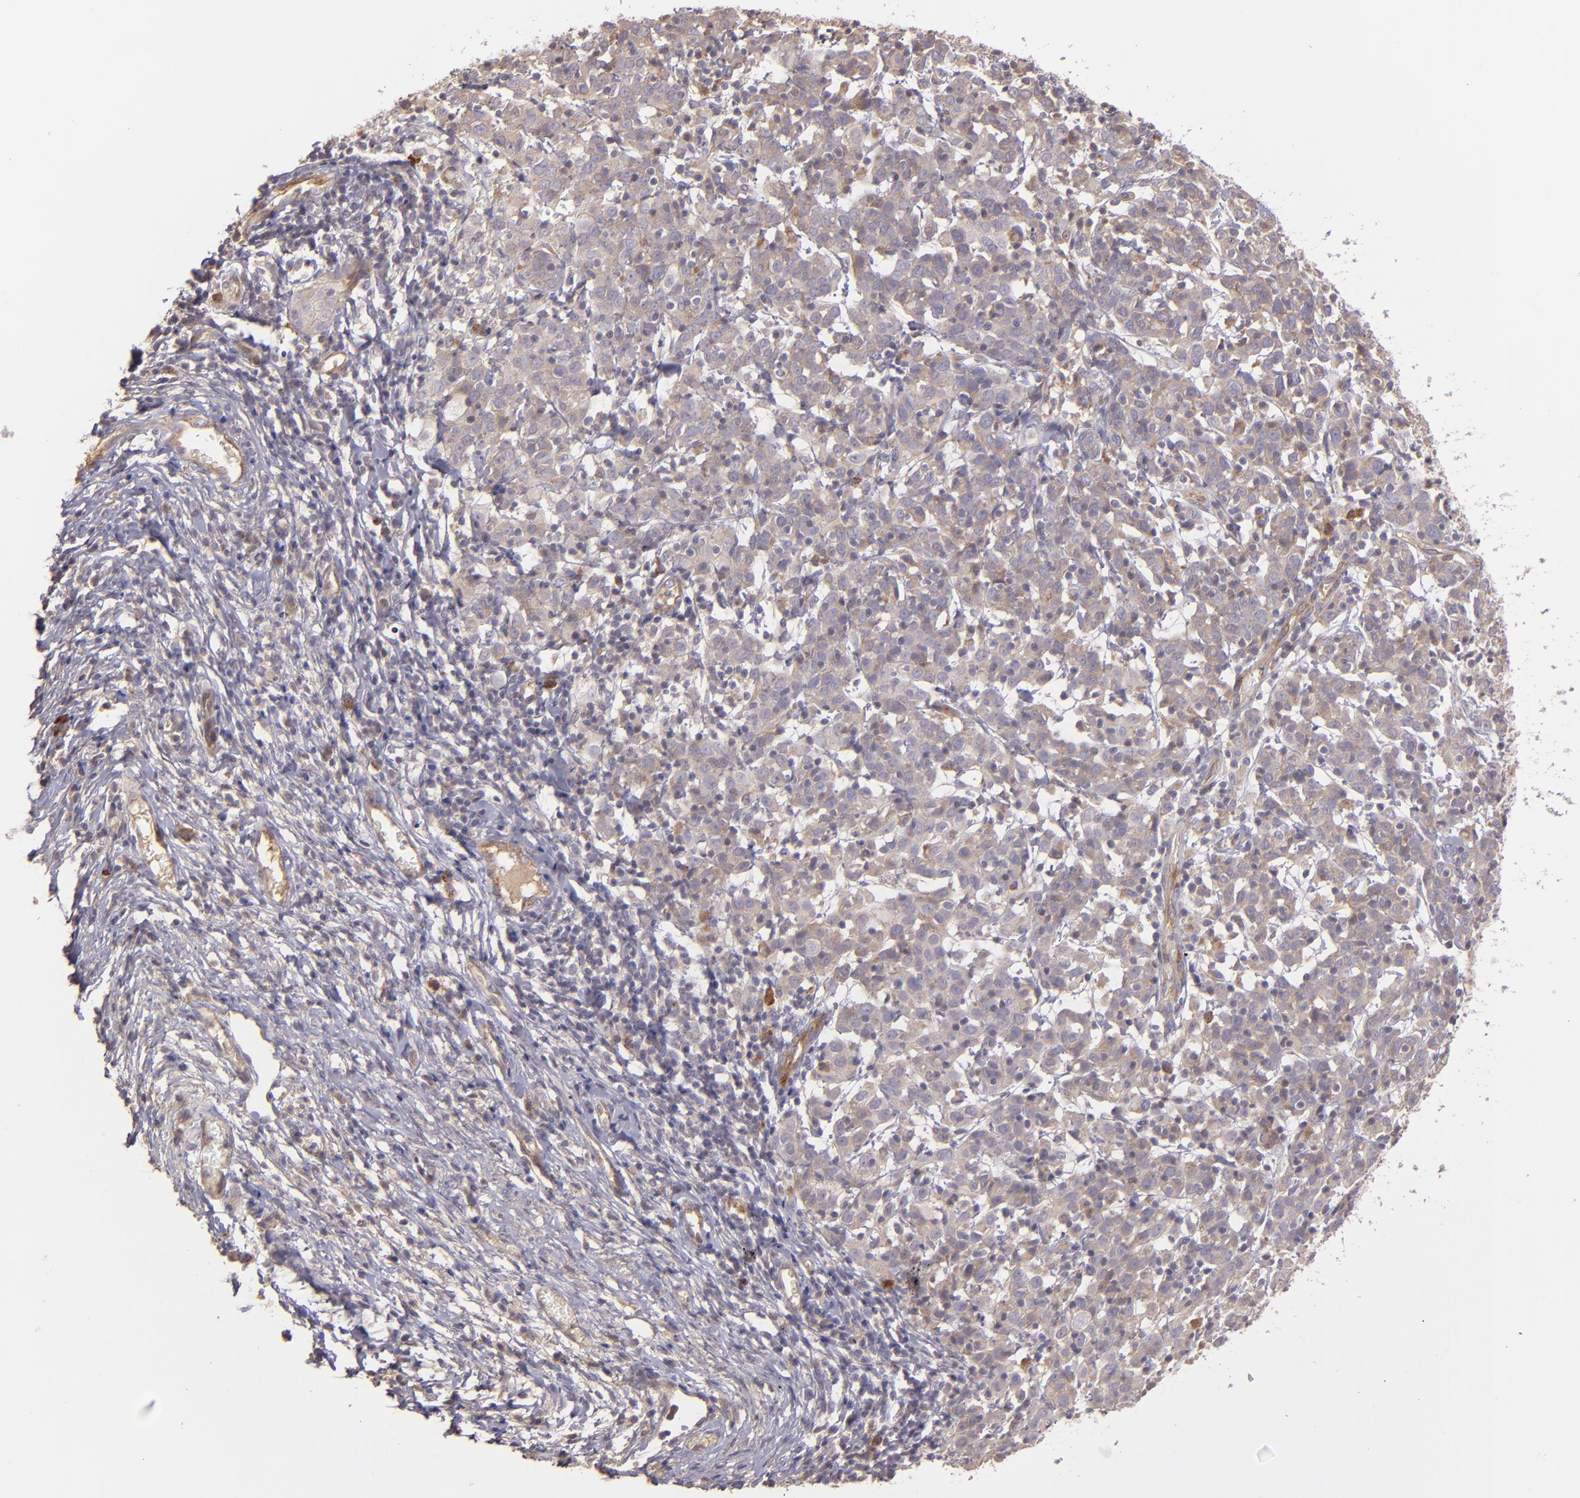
{"staining": {"intensity": "moderate", "quantity": ">75%", "location": "cytoplasmic/membranous"}, "tissue": "cervical cancer", "cell_type": "Tumor cells", "image_type": "cancer", "snomed": [{"axis": "morphology", "description": "Normal tissue, NOS"}, {"axis": "morphology", "description": "Squamous cell carcinoma, NOS"}, {"axis": "topography", "description": "Cervix"}], "caption": "A brown stain highlights moderate cytoplasmic/membranous positivity of a protein in squamous cell carcinoma (cervical) tumor cells.", "gene": "ECE1", "patient": {"sex": "female", "age": 67}}